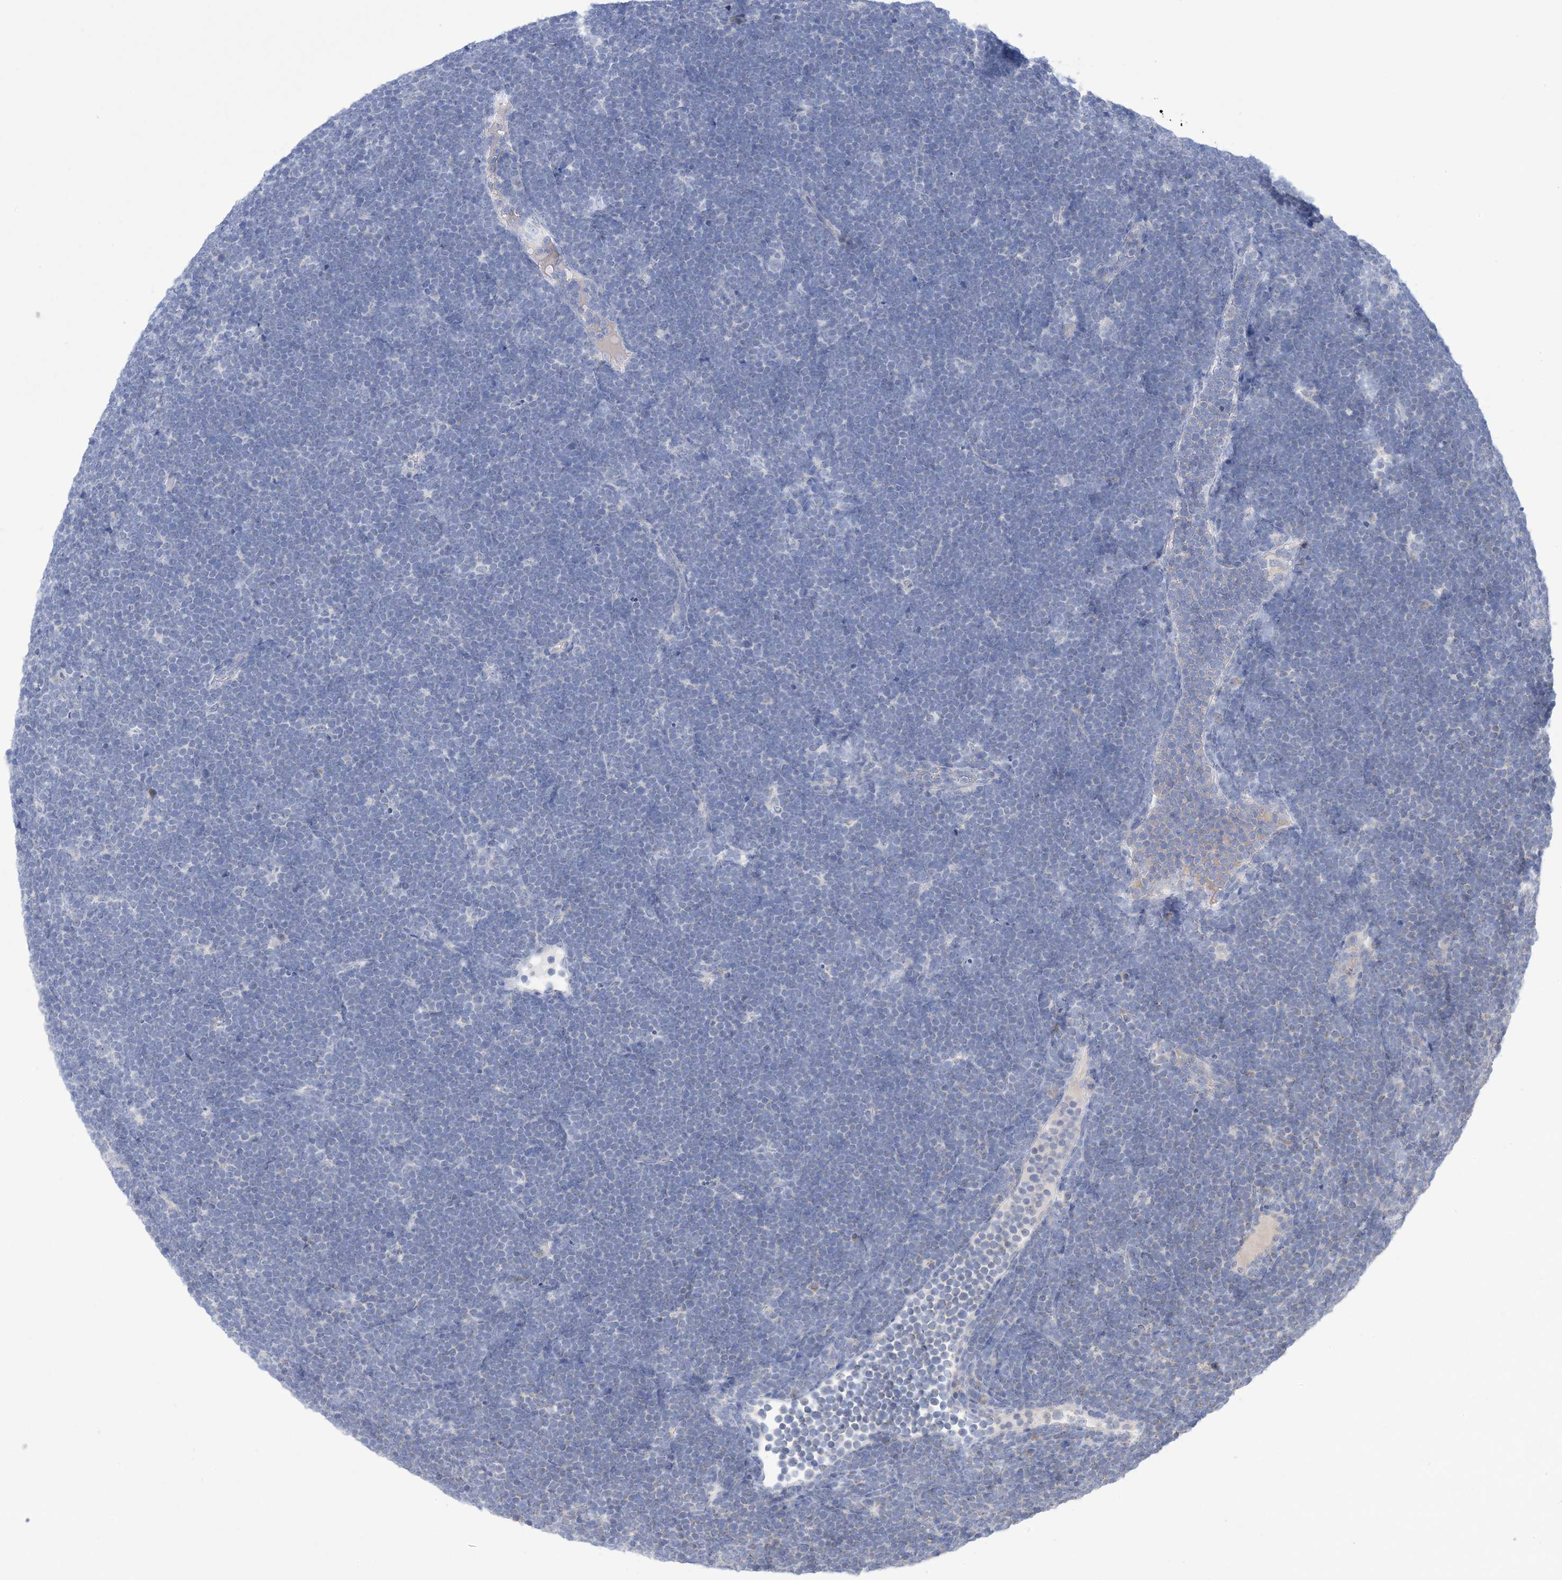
{"staining": {"intensity": "negative", "quantity": "none", "location": "none"}, "tissue": "lymphoma", "cell_type": "Tumor cells", "image_type": "cancer", "snomed": [{"axis": "morphology", "description": "Malignant lymphoma, non-Hodgkin's type, High grade"}, {"axis": "topography", "description": "Lymph node"}], "caption": "Micrograph shows no significant protein expression in tumor cells of lymphoma. (DAB immunohistochemistry (IHC), high magnification).", "gene": "CLEC16A", "patient": {"sex": "male", "age": 13}}